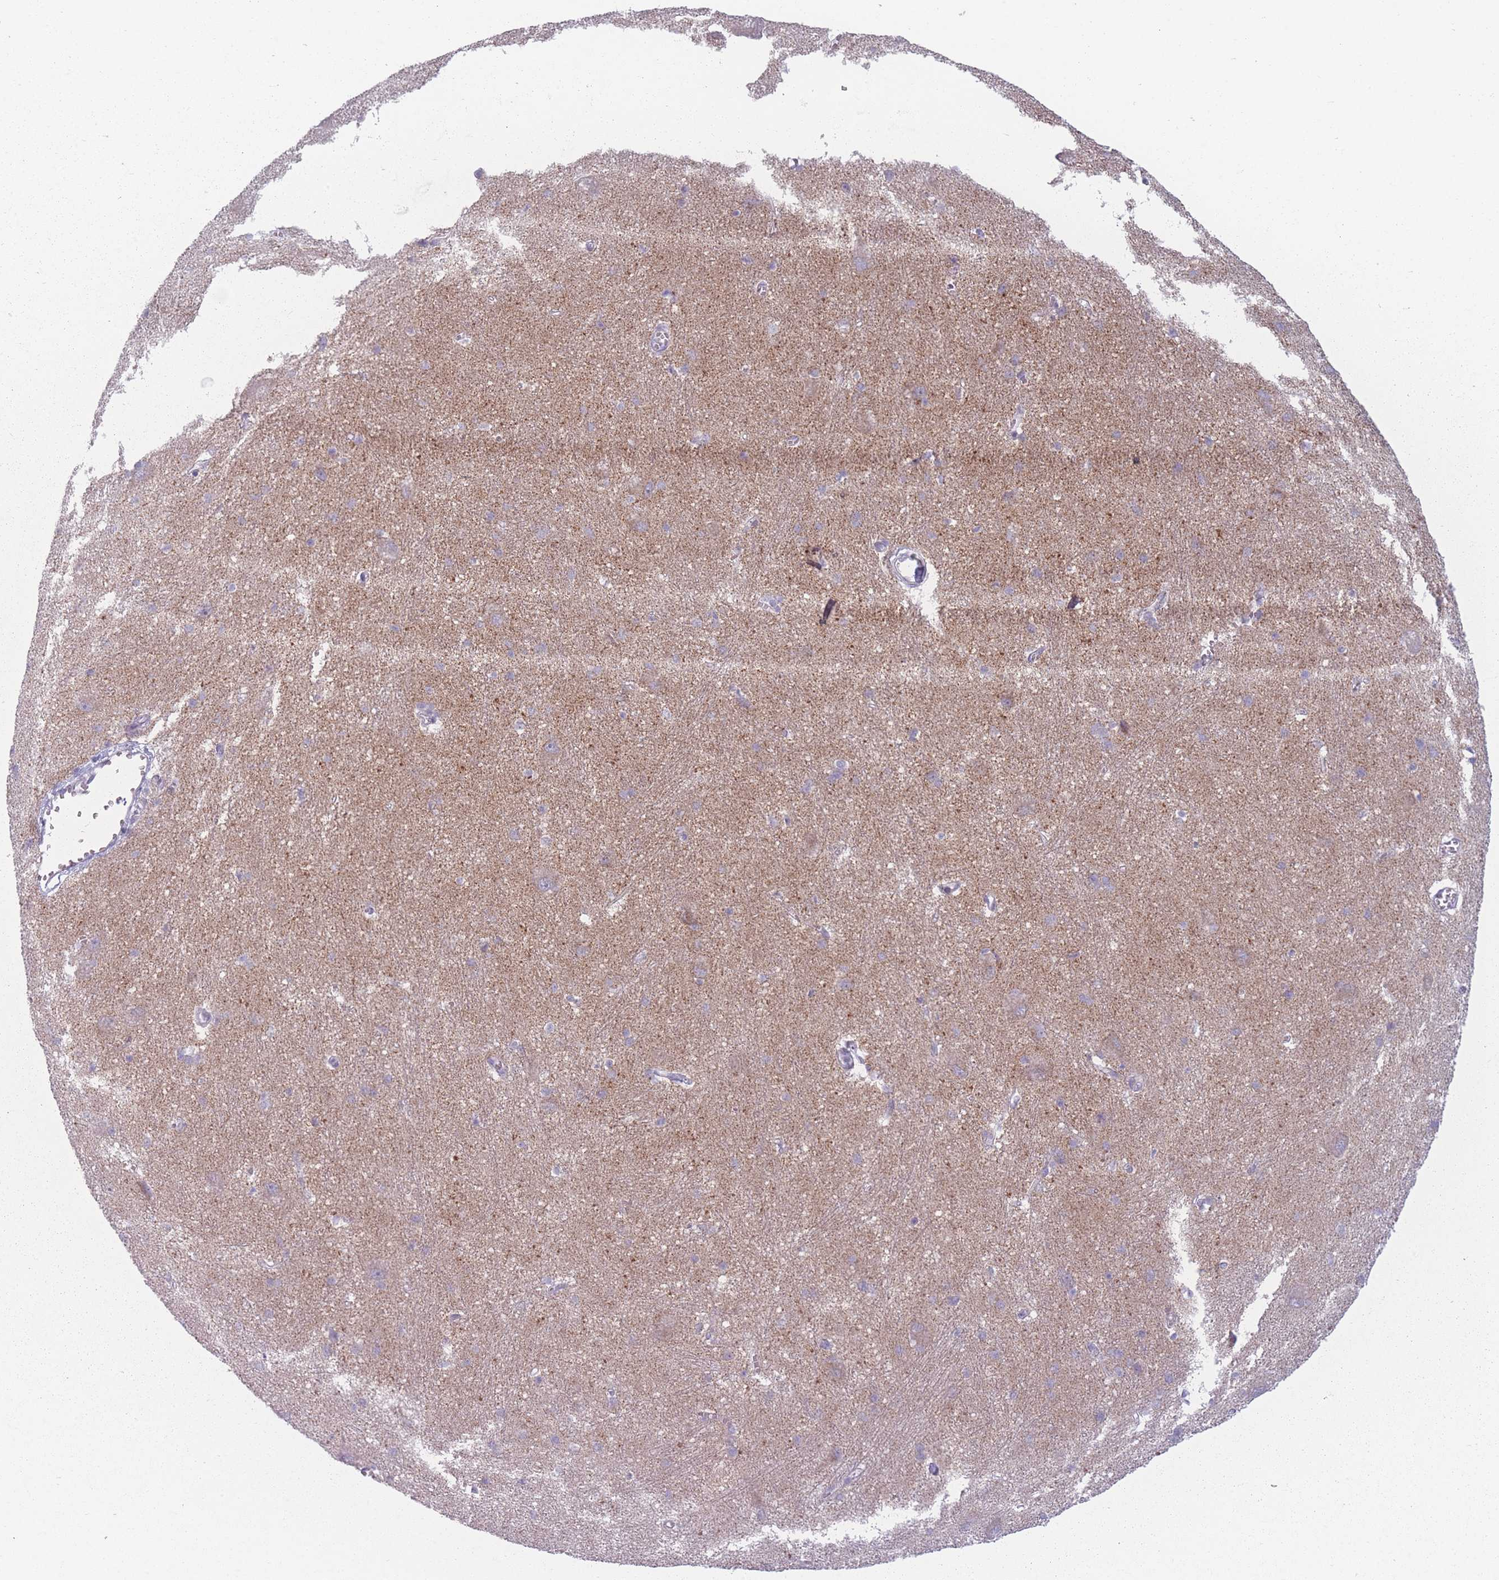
{"staining": {"intensity": "negative", "quantity": "none", "location": "none"}, "tissue": "caudate", "cell_type": "Glial cells", "image_type": "normal", "snomed": [{"axis": "morphology", "description": "Normal tissue, NOS"}, {"axis": "topography", "description": "Lateral ventricle wall"}], "caption": "This is an IHC histopathology image of normal human caudate. There is no staining in glial cells.", "gene": "DCHS1", "patient": {"sex": "male", "age": 37}}